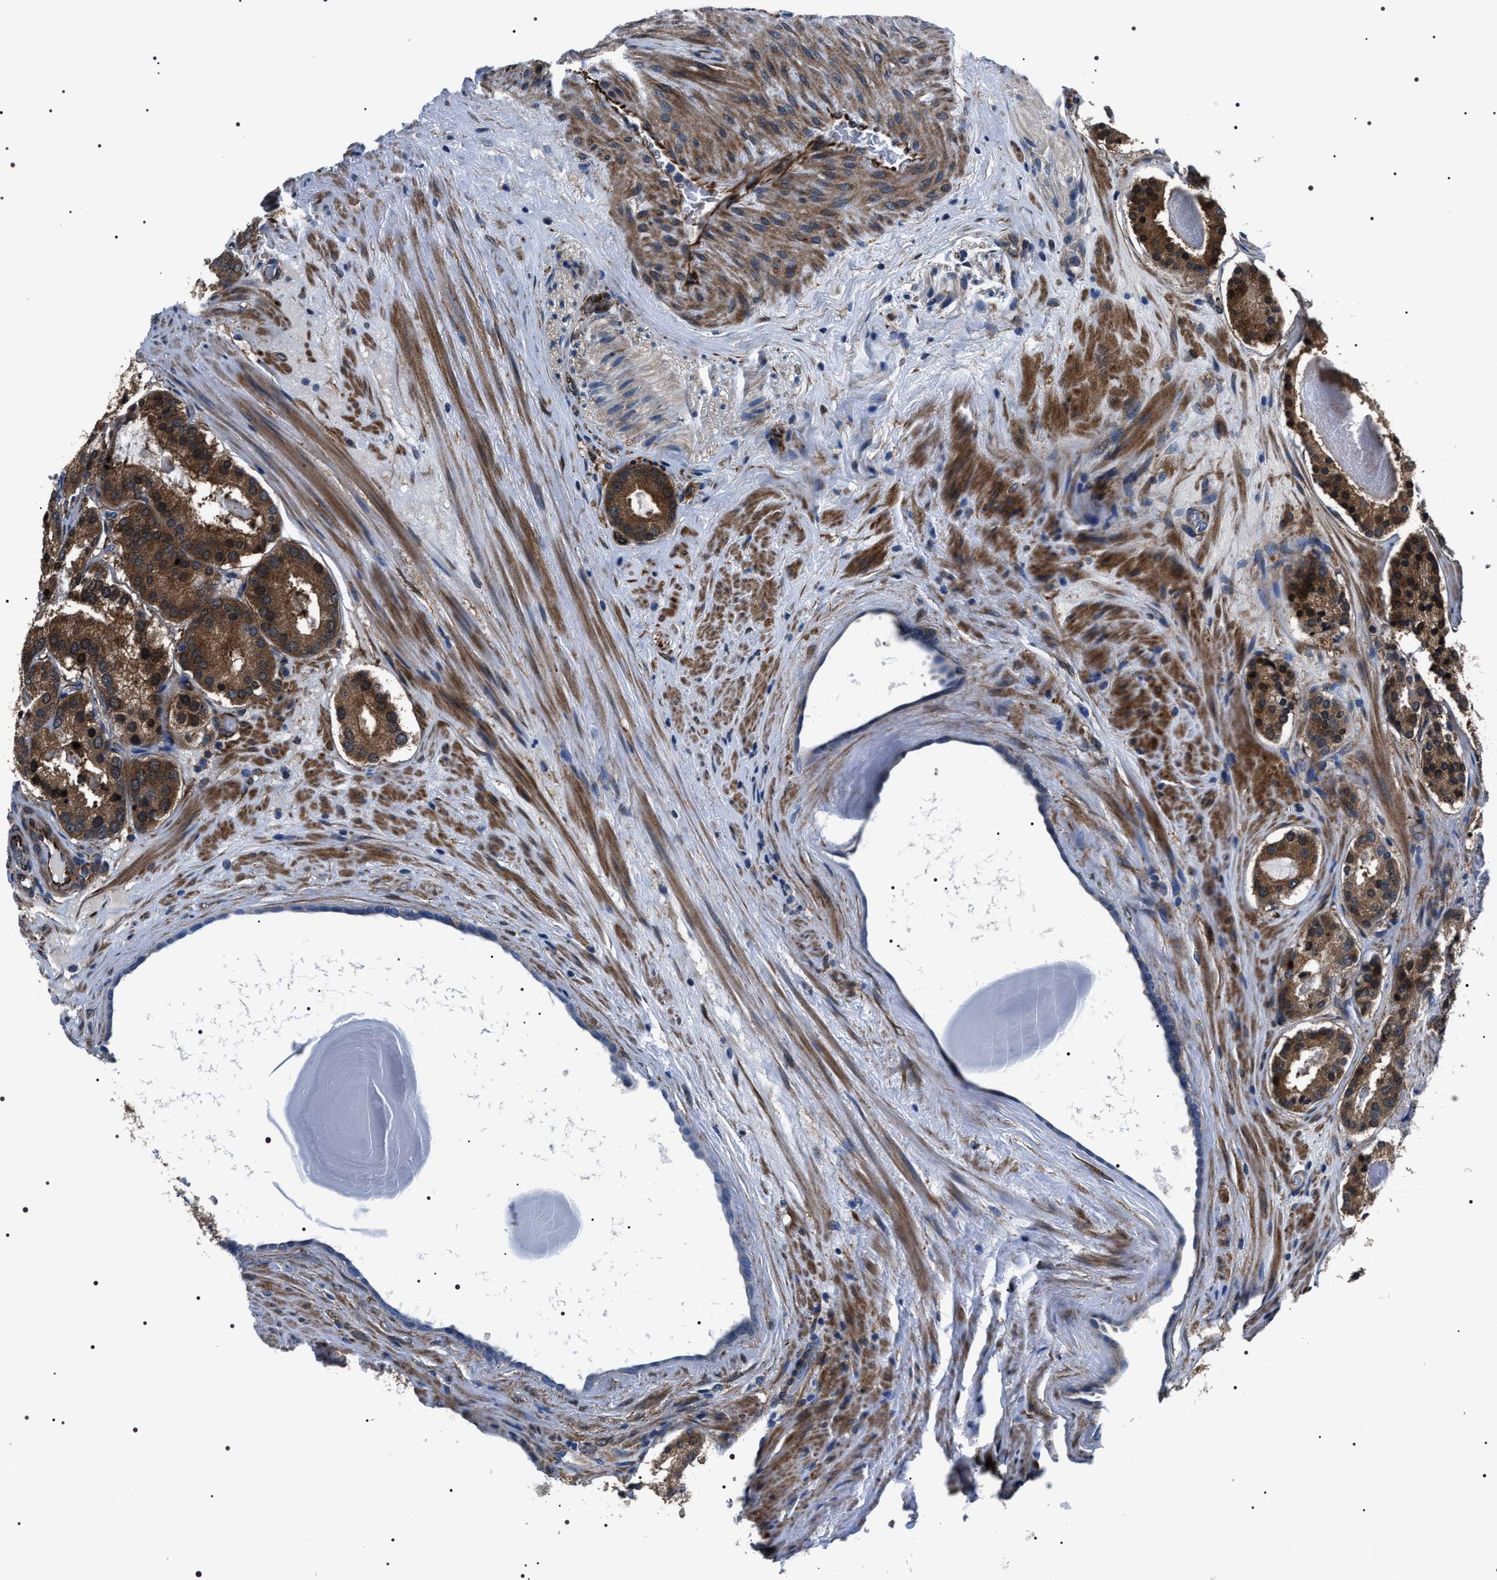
{"staining": {"intensity": "moderate", "quantity": ">75%", "location": "cytoplasmic/membranous"}, "tissue": "prostate cancer", "cell_type": "Tumor cells", "image_type": "cancer", "snomed": [{"axis": "morphology", "description": "Adenocarcinoma, Low grade"}, {"axis": "topography", "description": "Prostate"}], "caption": "This is an image of immunohistochemistry (IHC) staining of prostate cancer (adenocarcinoma (low-grade)), which shows moderate positivity in the cytoplasmic/membranous of tumor cells.", "gene": "BAG2", "patient": {"sex": "male", "age": 69}}